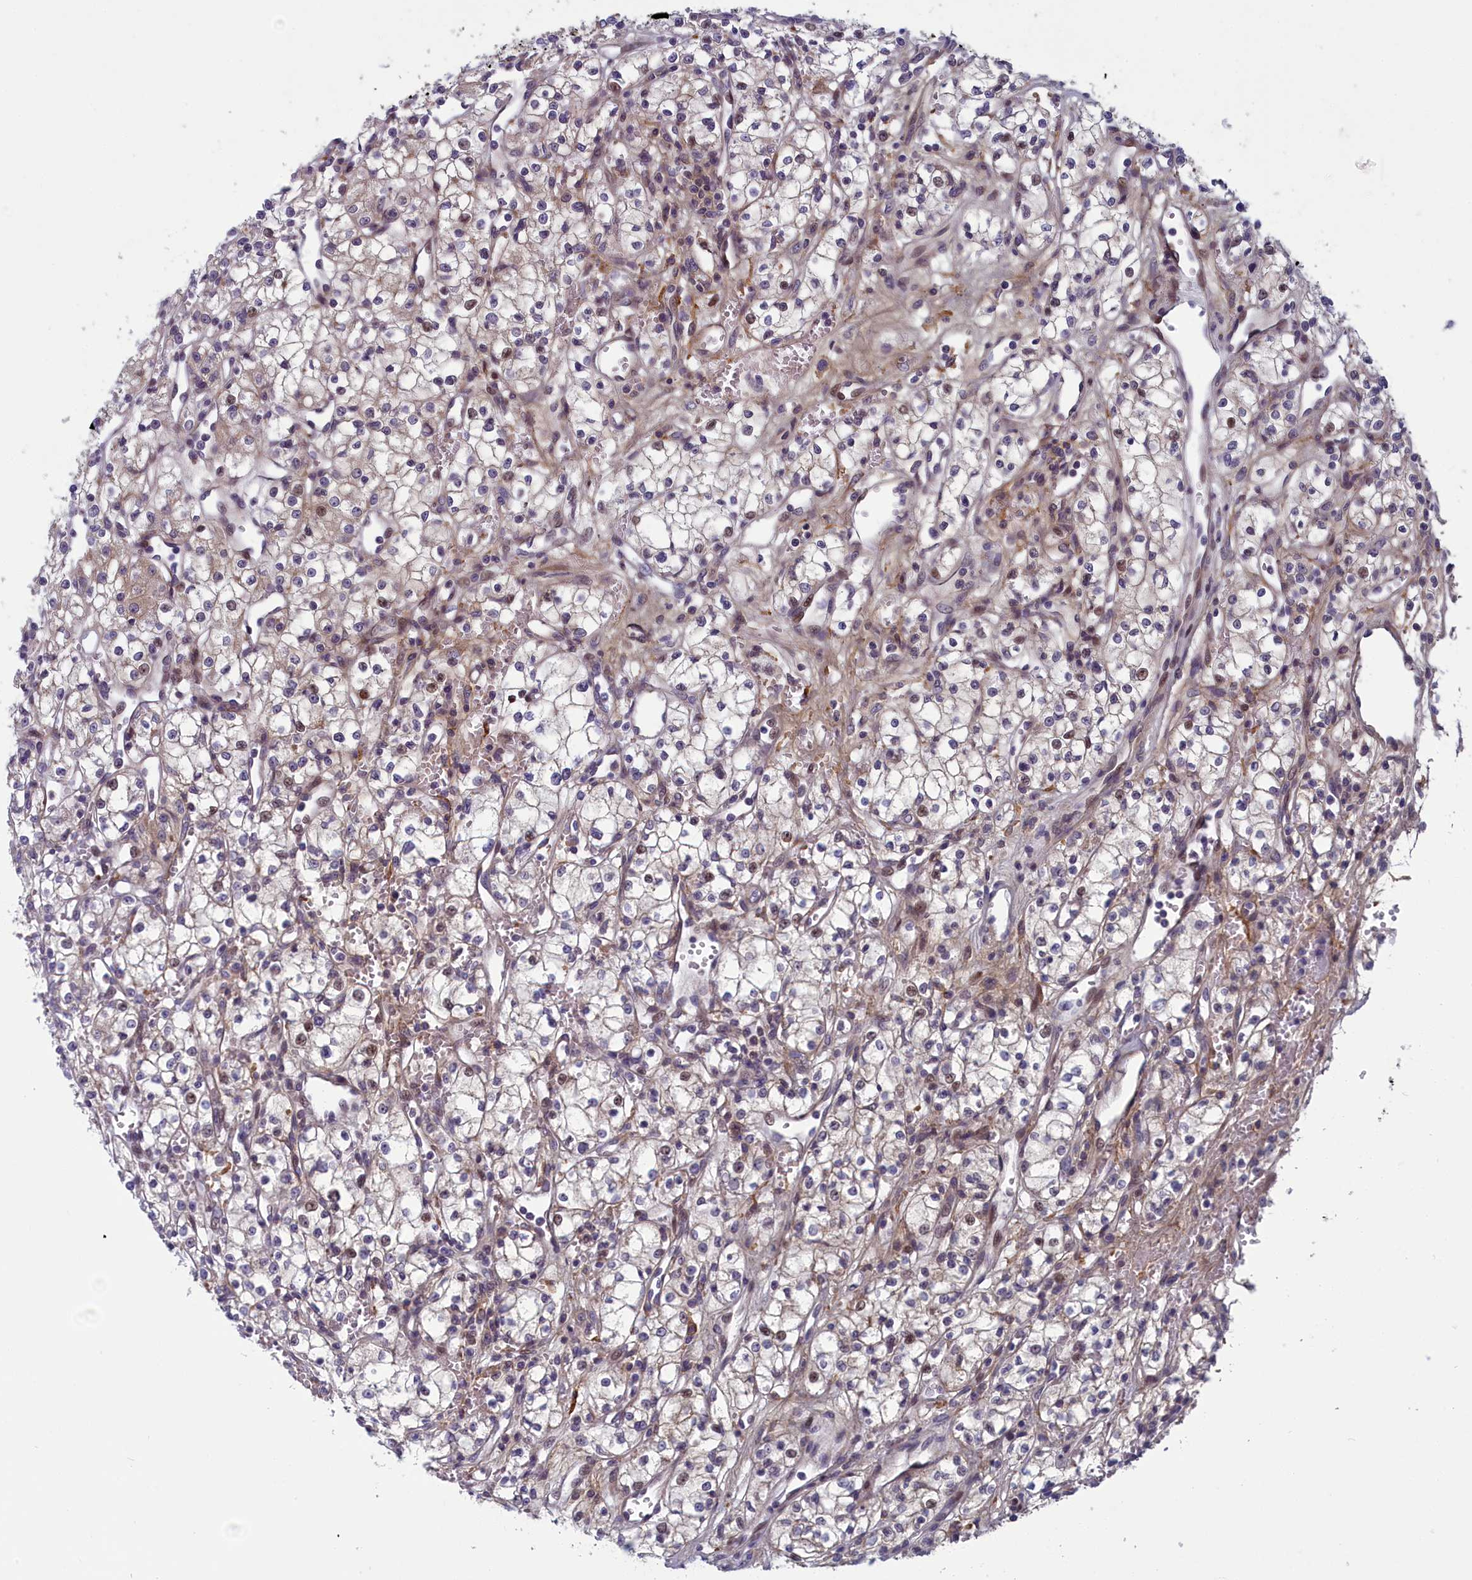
{"staining": {"intensity": "weak", "quantity": "<25%", "location": "cytoplasmic/membranous"}, "tissue": "renal cancer", "cell_type": "Tumor cells", "image_type": "cancer", "snomed": [{"axis": "morphology", "description": "Adenocarcinoma, NOS"}, {"axis": "topography", "description": "Kidney"}], "caption": "This image is of adenocarcinoma (renal) stained with IHC to label a protein in brown with the nuclei are counter-stained blue. There is no positivity in tumor cells. The staining was performed using DAB to visualize the protein expression in brown, while the nuclei were stained in blue with hematoxylin (Magnification: 20x).", "gene": "ANKRD39", "patient": {"sex": "male", "age": 59}}